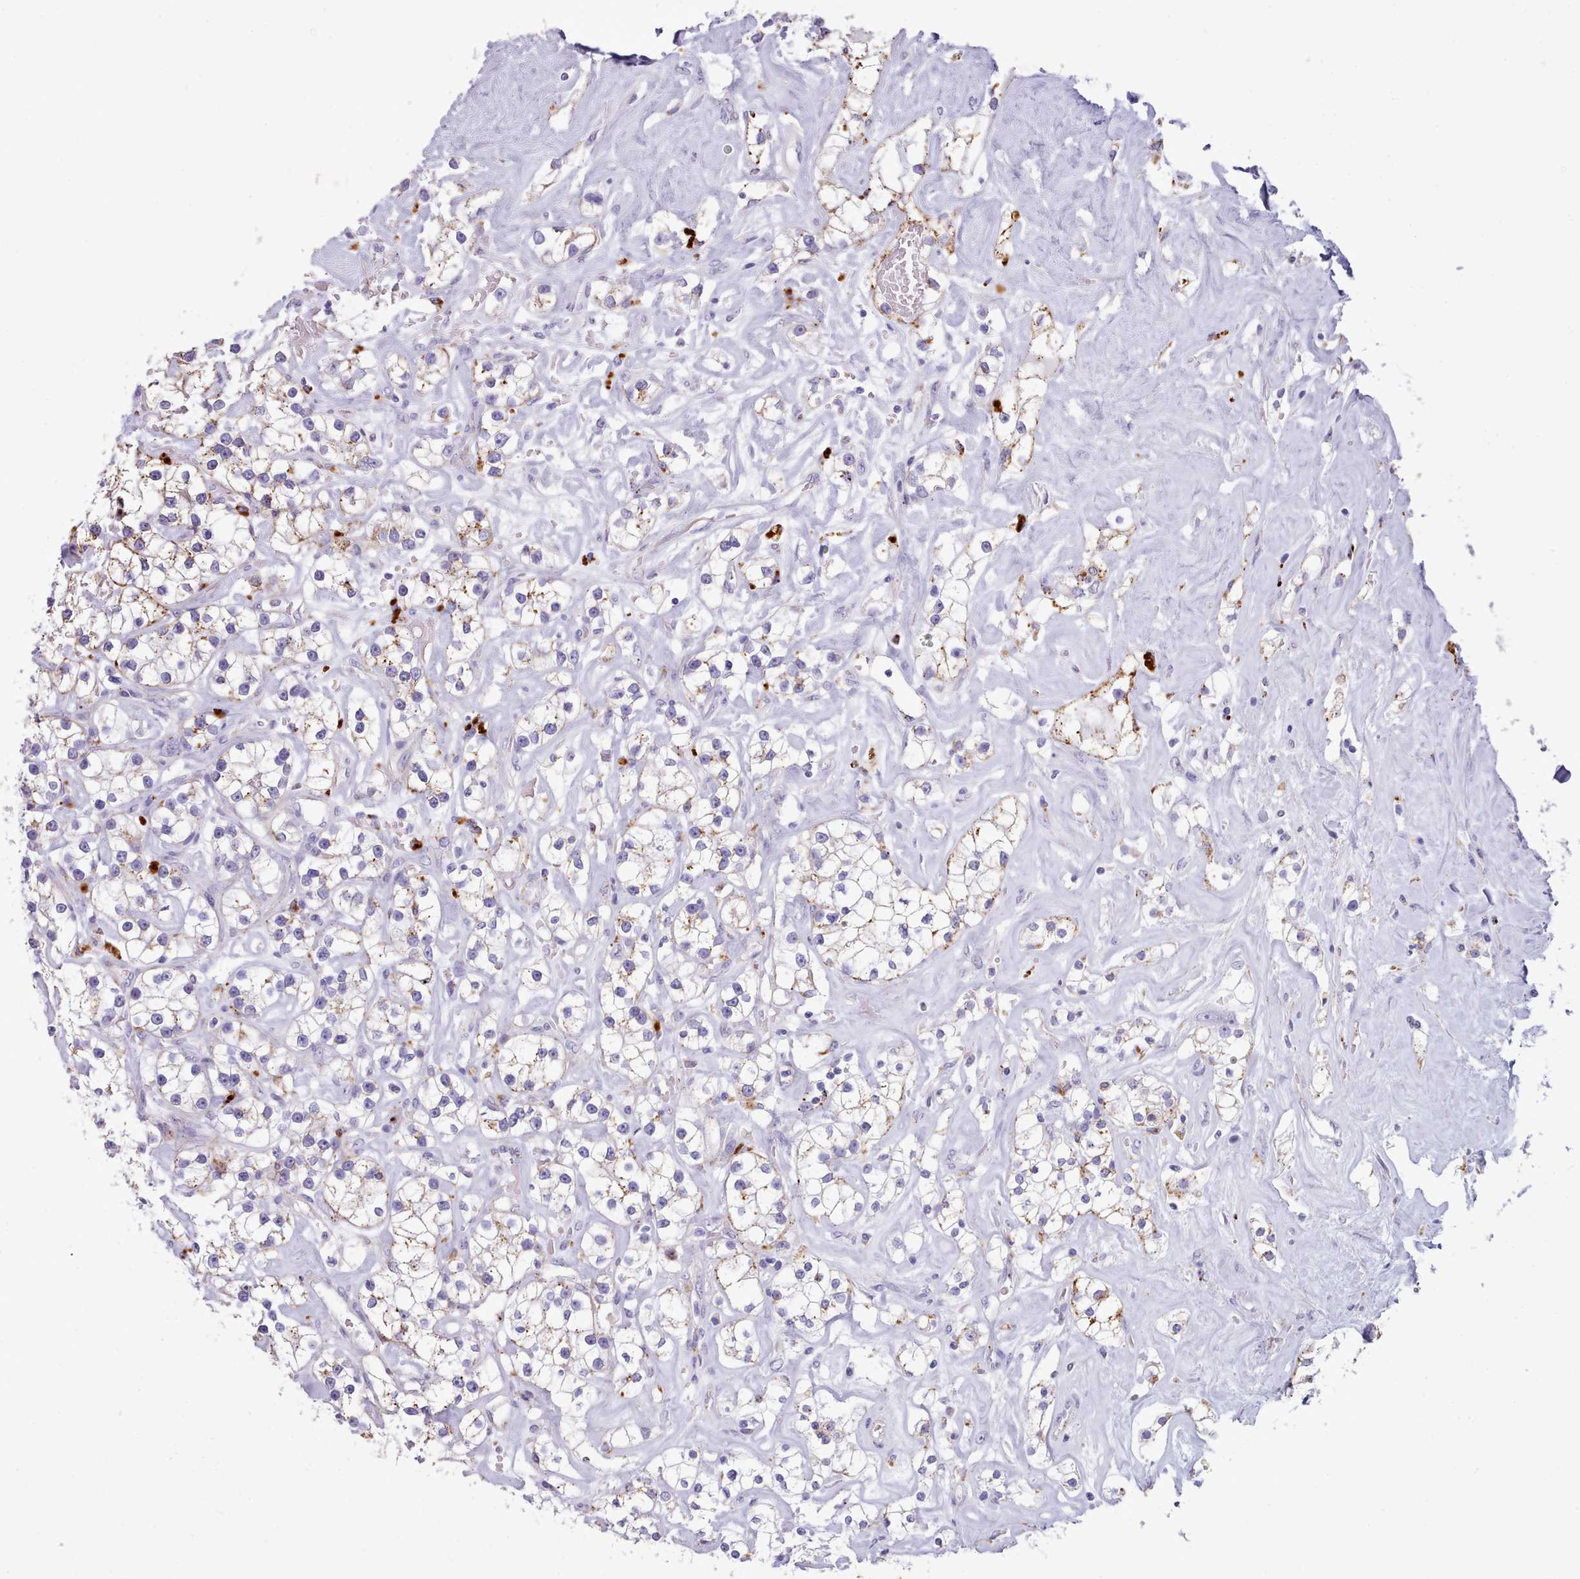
{"staining": {"intensity": "moderate", "quantity": "25%-75%", "location": "cytoplasmic/membranous"}, "tissue": "renal cancer", "cell_type": "Tumor cells", "image_type": "cancer", "snomed": [{"axis": "morphology", "description": "Adenocarcinoma, NOS"}, {"axis": "topography", "description": "Kidney"}], "caption": "This image shows immunohistochemistry staining of human renal cancer, with medium moderate cytoplasmic/membranous positivity in approximately 25%-75% of tumor cells.", "gene": "GAA", "patient": {"sex": "male", "age": 77}}